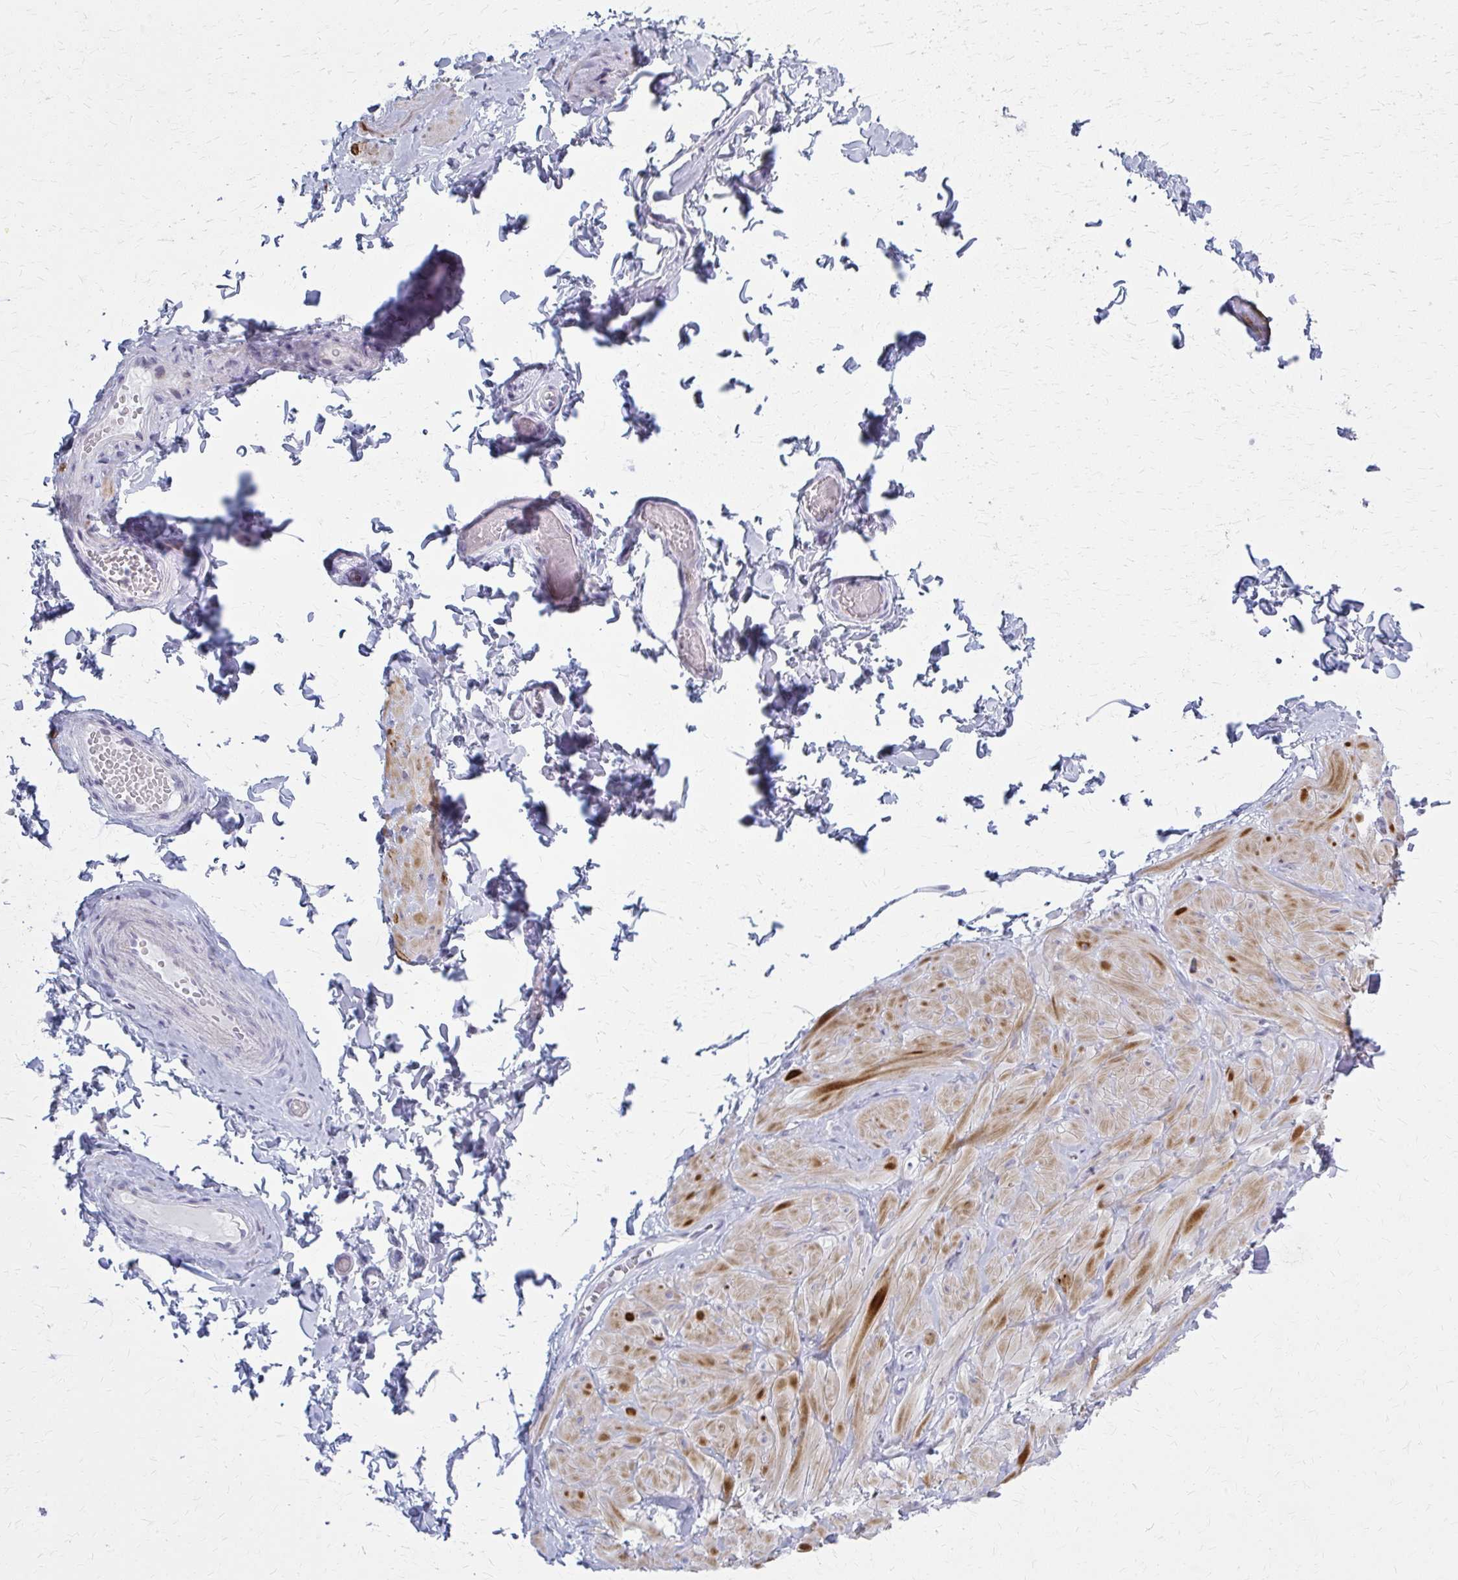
{"staining": {"intensity": "negative", "quantity": "none", "location": "none"}, "tissue": "adipose tissue", "cell_type": "Adipocytes", "image_type": "normal", "snomed": [{"axis": "morphology", "description": "Normal tissue, NOS"}, {"axis": "topography", "description": "Epididymis, spermatic cord, NOS"}, {"axis": "topography", "description": "Epididymis"}, {"axis": "topography", "description": "Peripheral nerve tissue"}], "caption": "The IHC histopathology image has no significant expression in adipocytes of adipose tissue.", "gene": "CASQ2", "patient": {"sex": "male", "age": 29}}